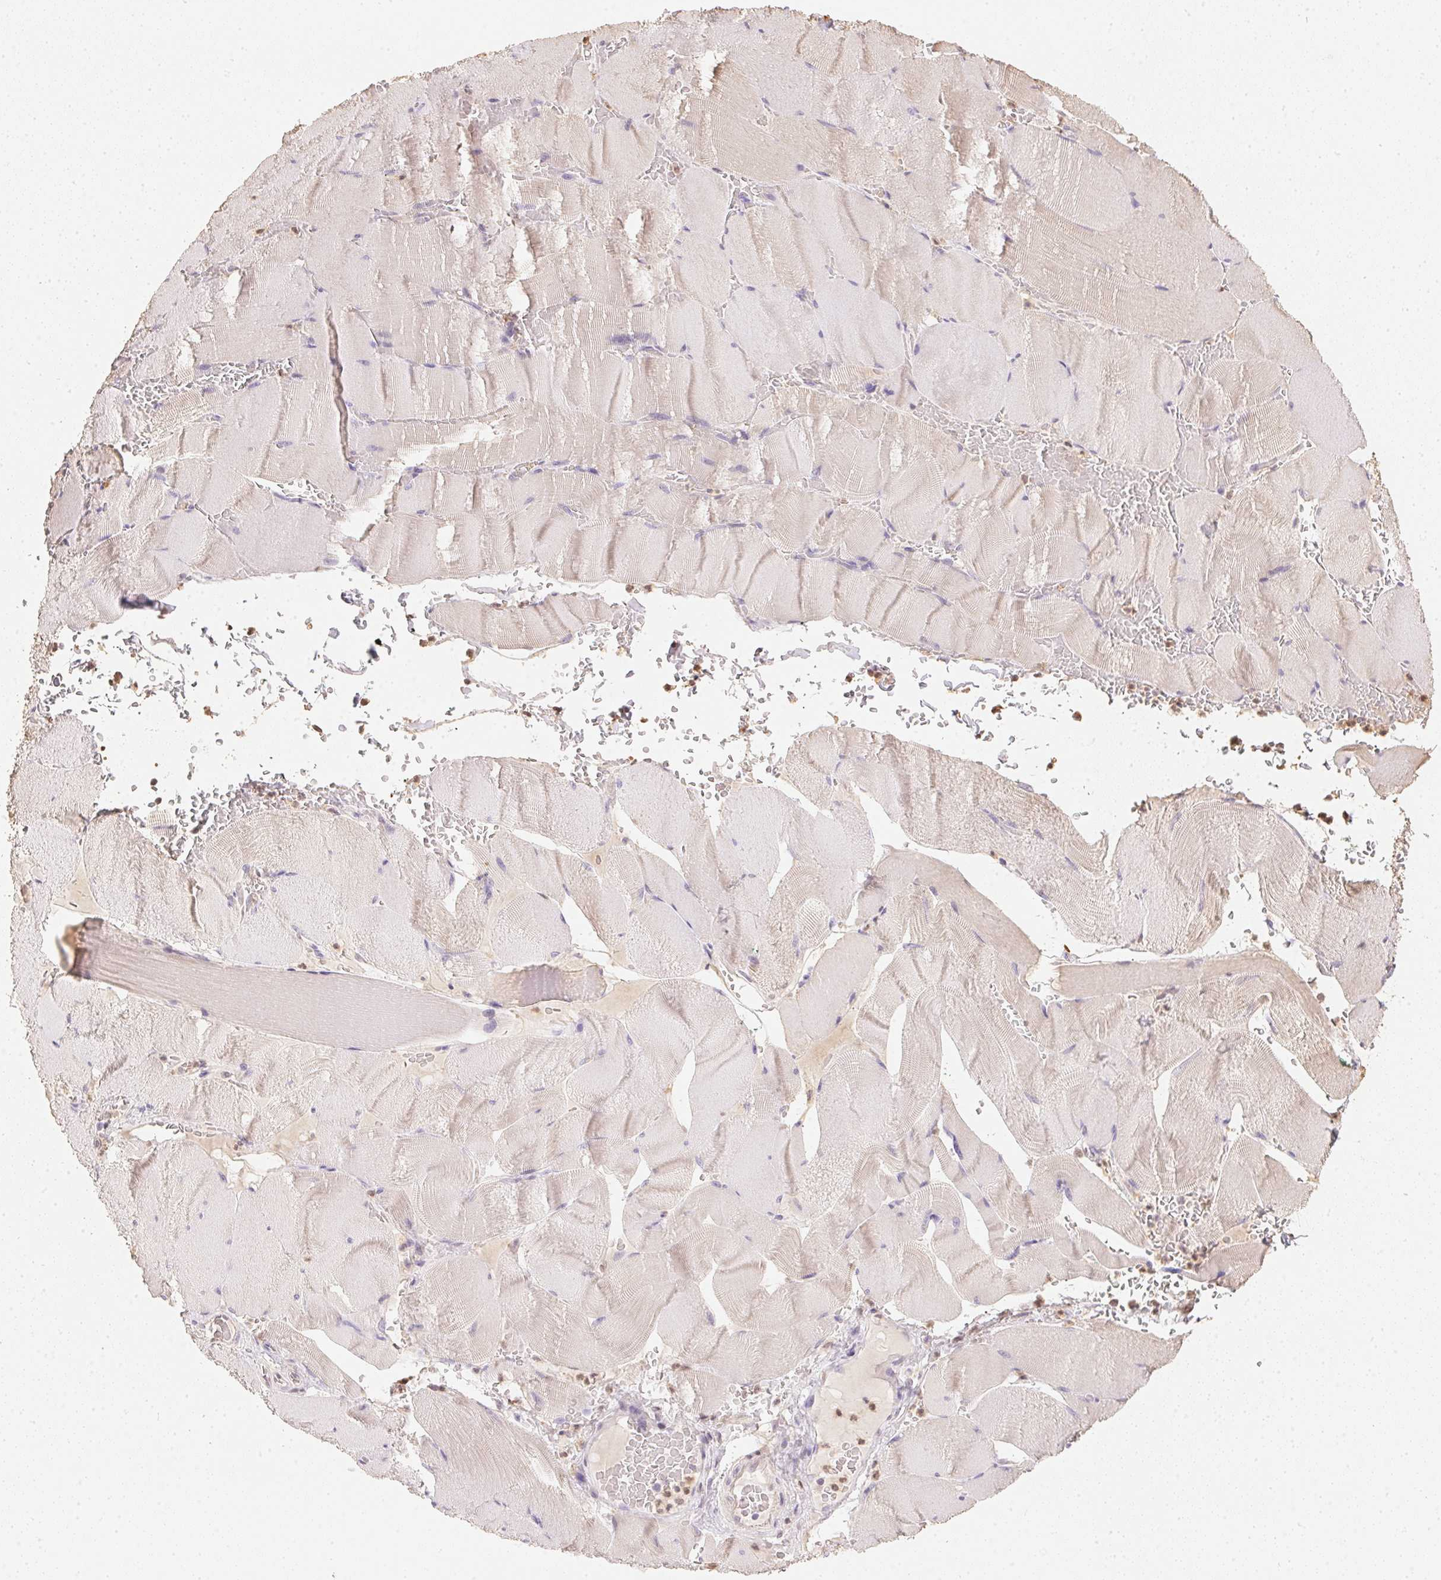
{"staining": {"intensity": "weak", "quantity": "25%-75%", "location": "cytoplasmic/membranous"}, "tissue": "skeletal muscle", "cell_type": "Myocytes", "image_type": "normal", "snomed": [{"axis": "morphology", "description": "Normal tissue, NOS"}, {"axis": "topography", "description": "Skeletal muscle"}], "caption": "Skeletal muscle was stained to show a protein in brown. There is low levels of weak cytoplasmic/membranous staining in approximately 25%-75% of myocytes.", "gene": "S100A3", "patient": {"sex": "male", "age": 56}}